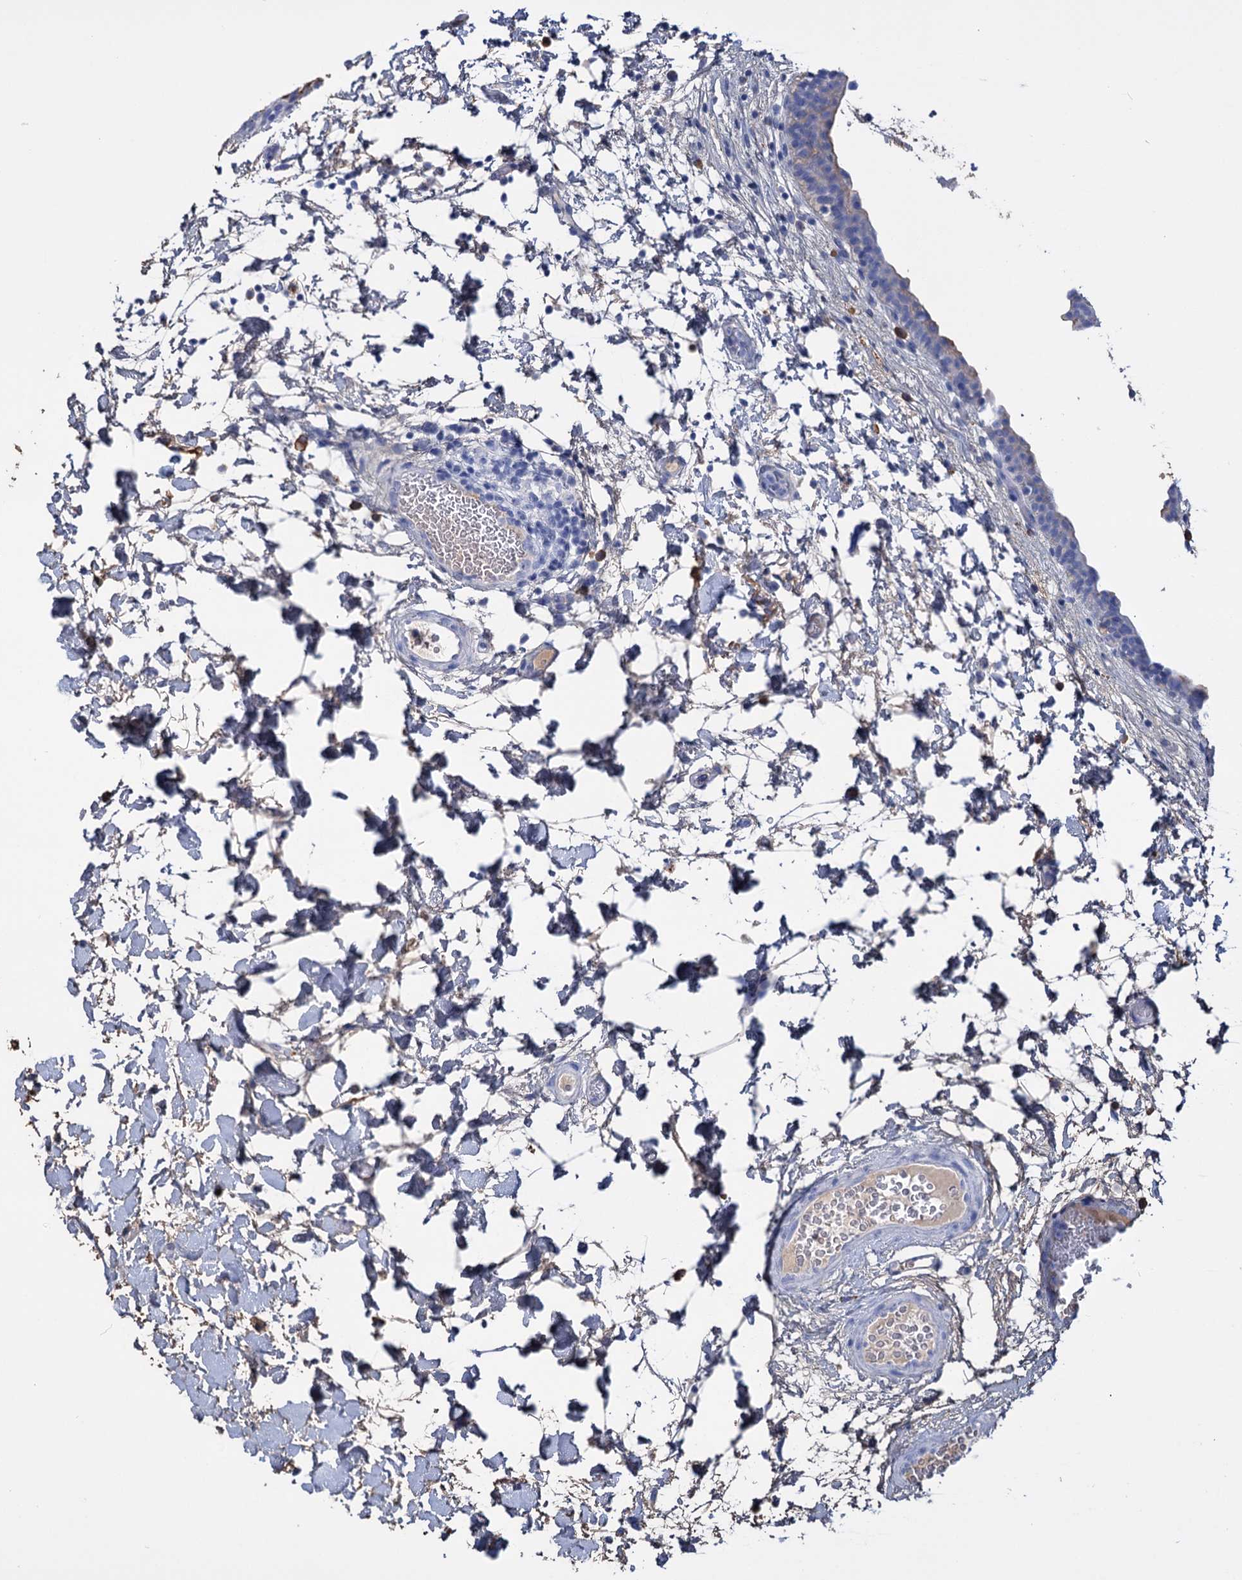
{"staining": {"intensity": "moderate", "quantity": "<25%", "location": "cytoplasmic/membranous"}, "tissue": "urinary bladder", "cell_type": "Urothelial cells", "image_type": "normal", "snomed": [{"axis": "morphology", "description": "Normal tissue, NOS"}, {"axis": "topography", "description": "Urinary bladder"}], "caption": "Immunohistochemical staining of normal human urinary bladder displays low levels of moderate cytoplasmic/membranous positivity in approximately <25% of urothelial cells.", "gene": "FBXW12", "patient": {"sex": "male", "age": 83}}